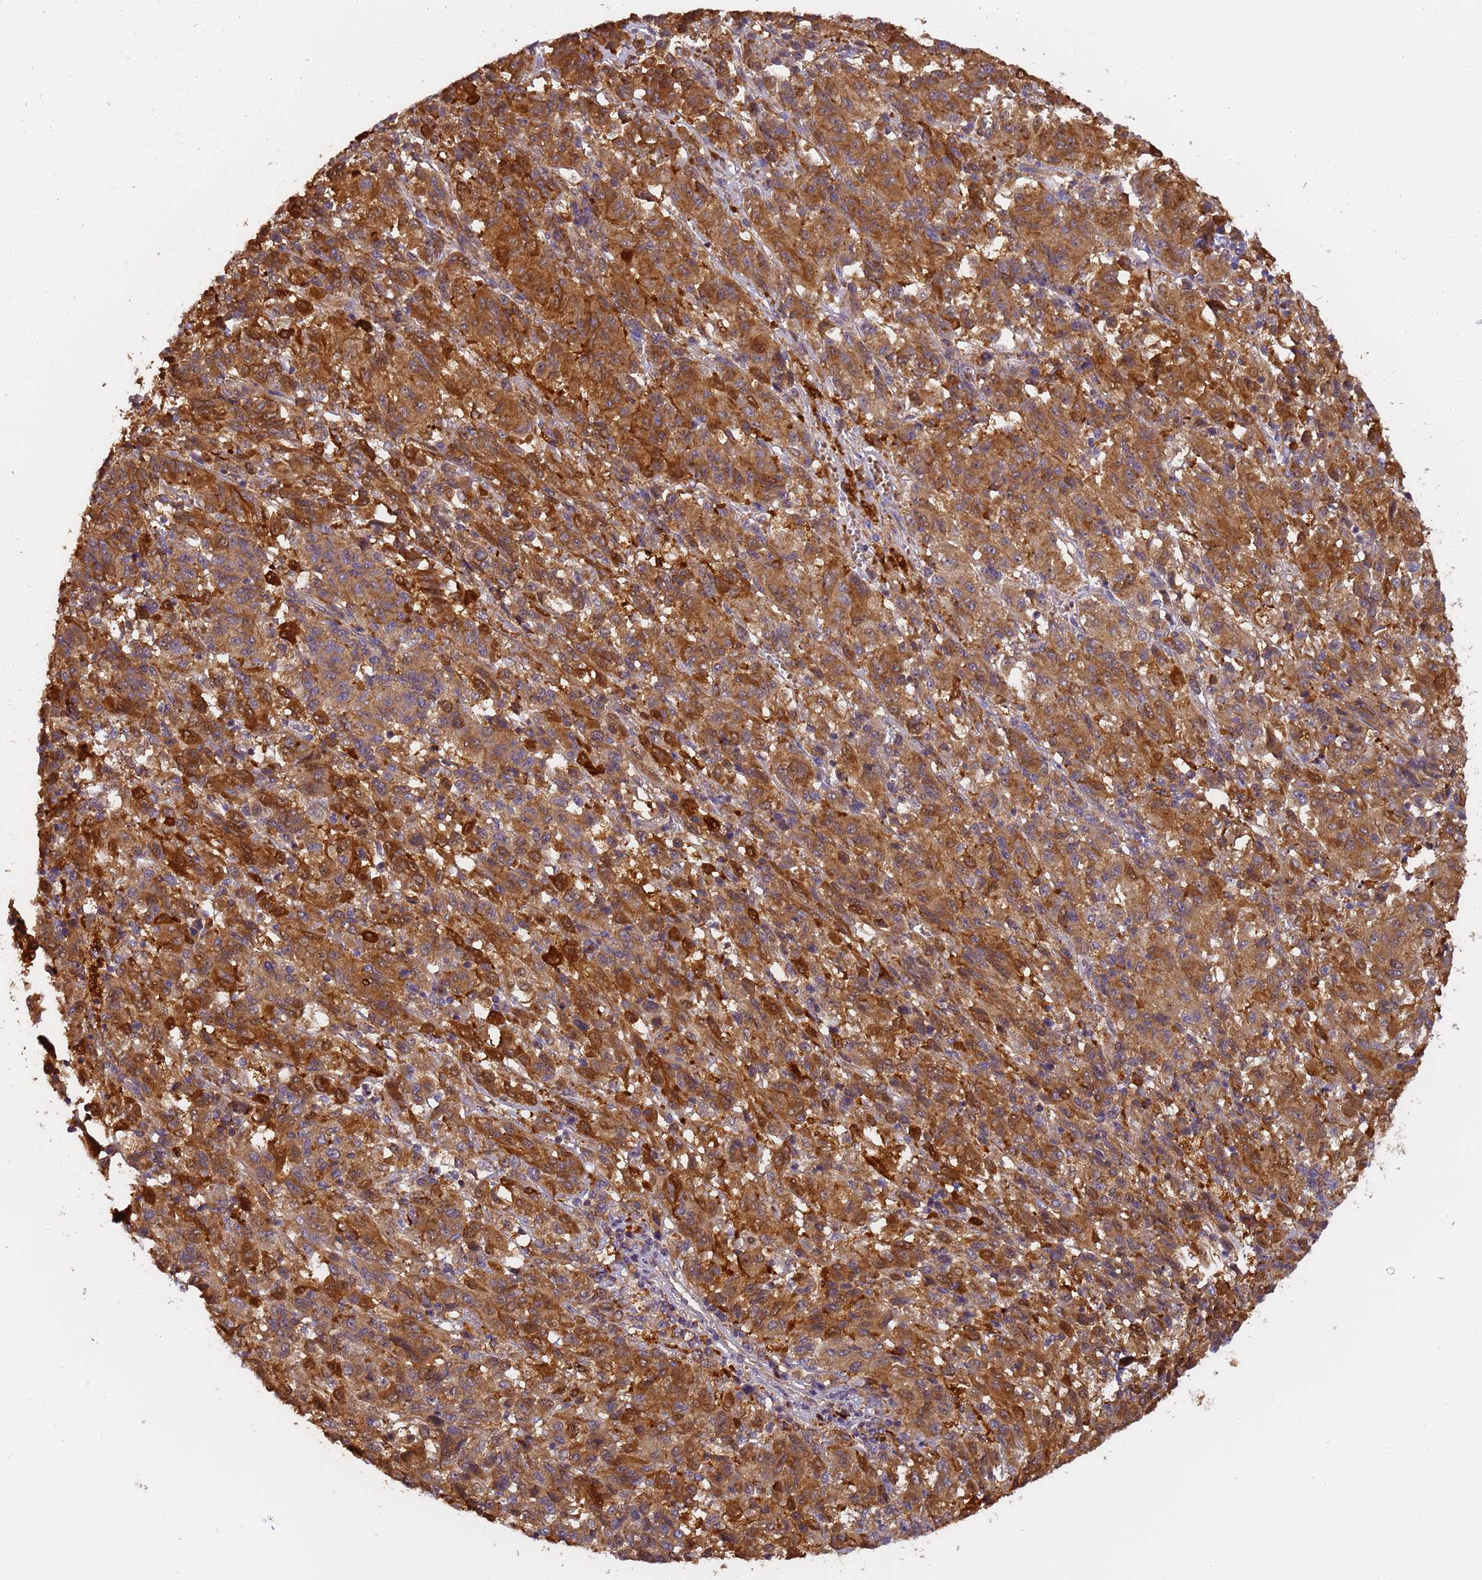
{"staining": {"intensity": "strong", "quantity": ">75%", "location": "cytoplasmic/membranous"}, "tissue": "melanoma", "cell_type": "Tumor cells", "image_type": "cancer", "snomed": [{"axis": "morphology", "description": "Malignant melanoma, Metastatic site"}, {"axis": "topography", "description": "Lung"}], "caption": "Human malignant melanoma (metastatic site) stained for a protein (brown) displays strong cytoplasmic/membranous positive positivity in approximately >75% of tumor cells.", "gene": "M6PR", "patient": {"sex": "male", "age": 64}}